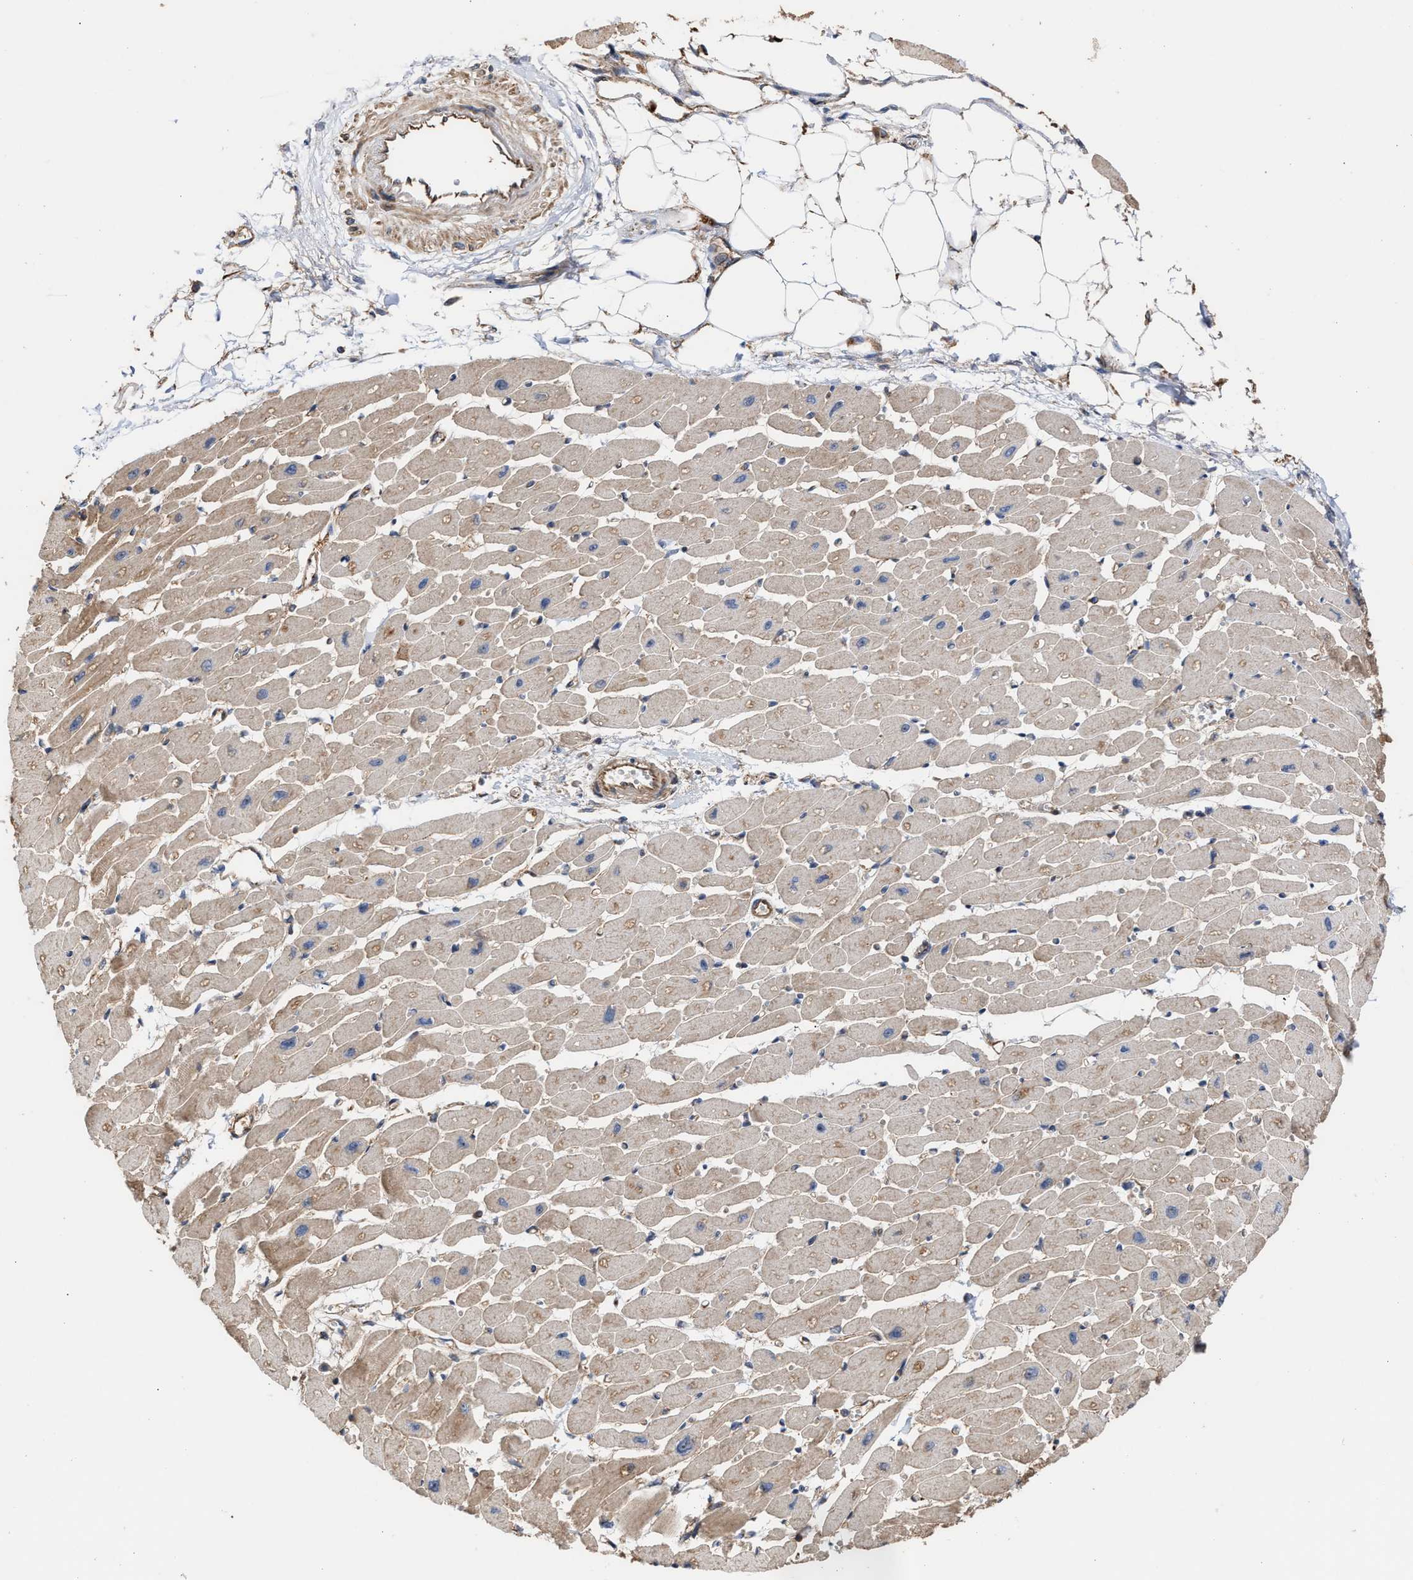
{"staining": {"intensity": "moderate", "quantity": ">75%", "location": "cytoplasmic/membranous"}, "tissue": "heart muscle", "cell_type": "Cardiomyocytes", "image_type": "normal", "snomed": [{"axis": "morphology", "description": "Normal tissue, NOS"}, {"axis": "topography", "description": "Heart"}], "caption": "DAB (3,3'-diaminobenzidine) immunohistochemical staining of unremarkable human heart muscle demonstrates moderate cytoplasmic/membranous protein expression in approximately >75% of cardiomyocytes. (DAB (3,3'-diaminobenzidine) IHC with brightfield microscopy, high magnification).", "gene": "EXOSC2", "patient": {"sex": "female", "age": 54}}